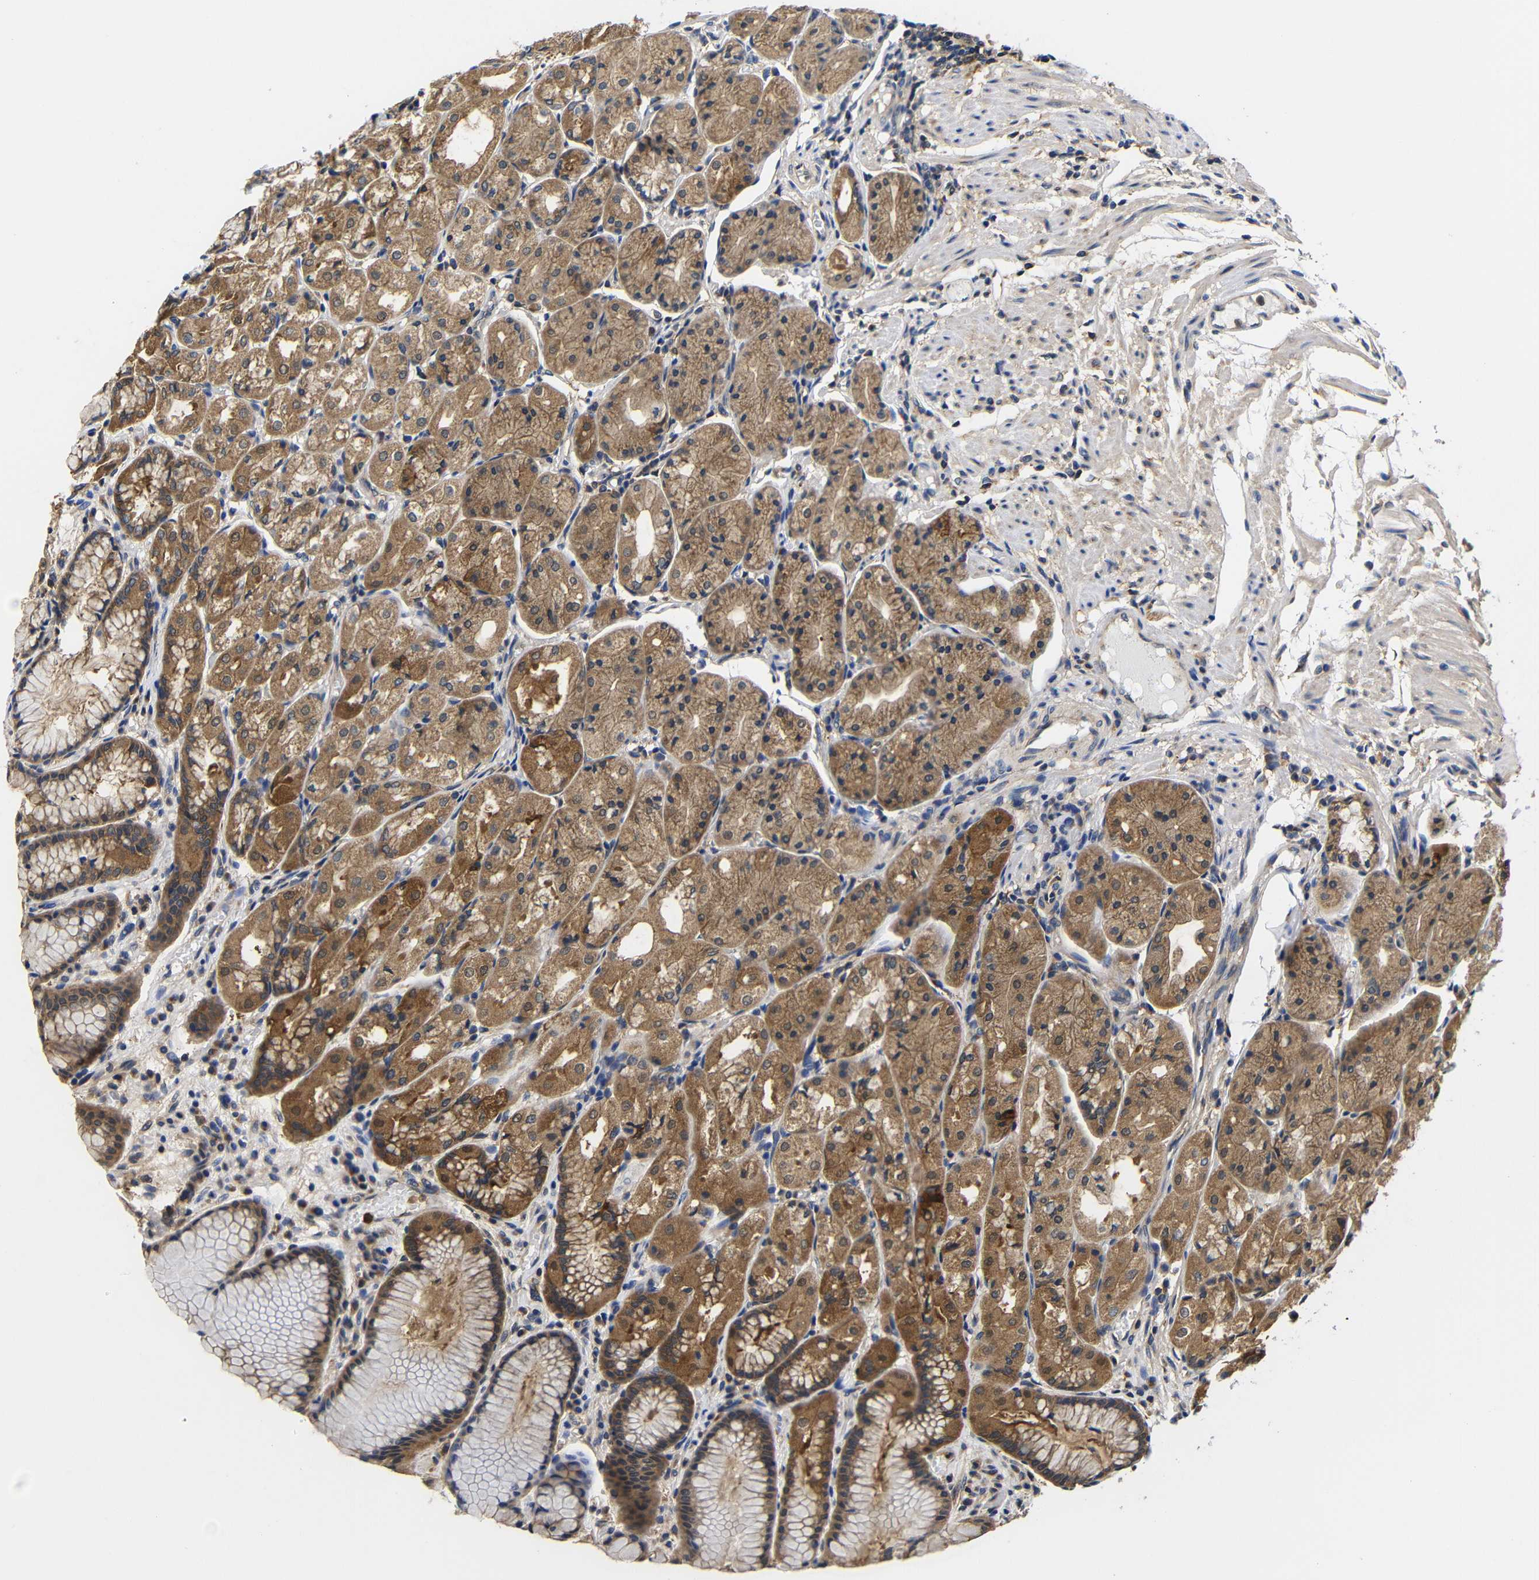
{"staining": {"intensity": "moderate", "quantity": ">75%", "location": "cytoplasmic/membranous"}, "tissue": "stomach", "cell_type": "Glandular cells", "image_type": "normal", "snomed": [{"axis": "morphology", "description": "Normal tissue, NOS"}, {"axis": "topography", "description": "Stomach, upper"}], "caption": "Immunohistochemical staining of unremarkable stomach demonstrates moderate cytoplasmic/membranous protein staining in about >75% of glandular cells.", "gene": "LRRCC1", "patient": {"sex": "male", "age": 72}}